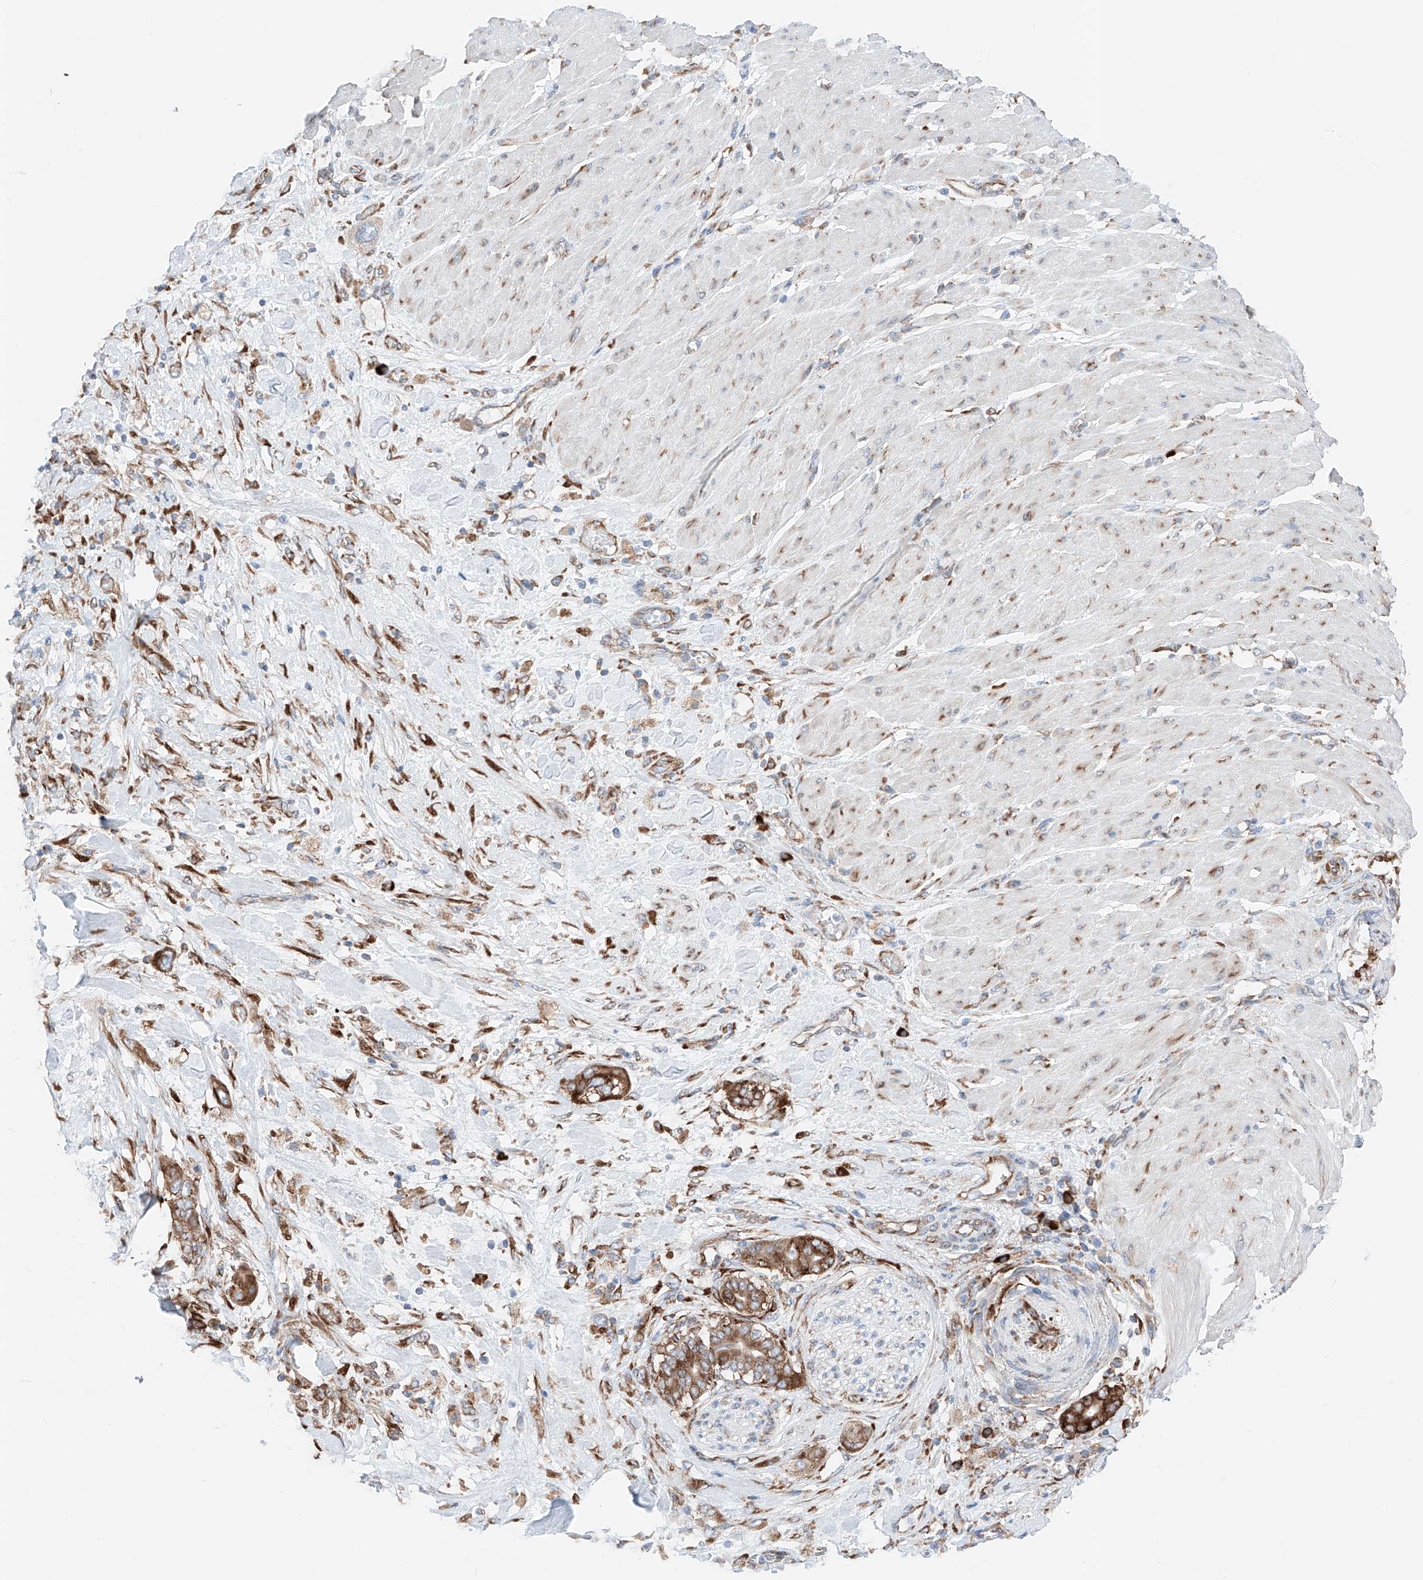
{"staining": {"intensity": "moderate", "quantity": ">75%", "location": "cytoplasmic/membranous"}, "tissue": "pancreatic cancer", "cell_type": "Tumor cells", "image_type": "cancer", "snomed": [{"axis": "morphology", "description": "Adenocarcinoma, NOS"}, {"axis": "topography", "description": "Pancreas"}], "caption": "Immunohistochemistry micrograph of pancreatic adenocarcinoma stained for a protein (brown), which demonstrates medium levels of moderate cytoplasmic/membranous positivity in about >75% of tumor cells.", "gene": "CRELD1", "patient": {"sex": "male", "age": 68}}